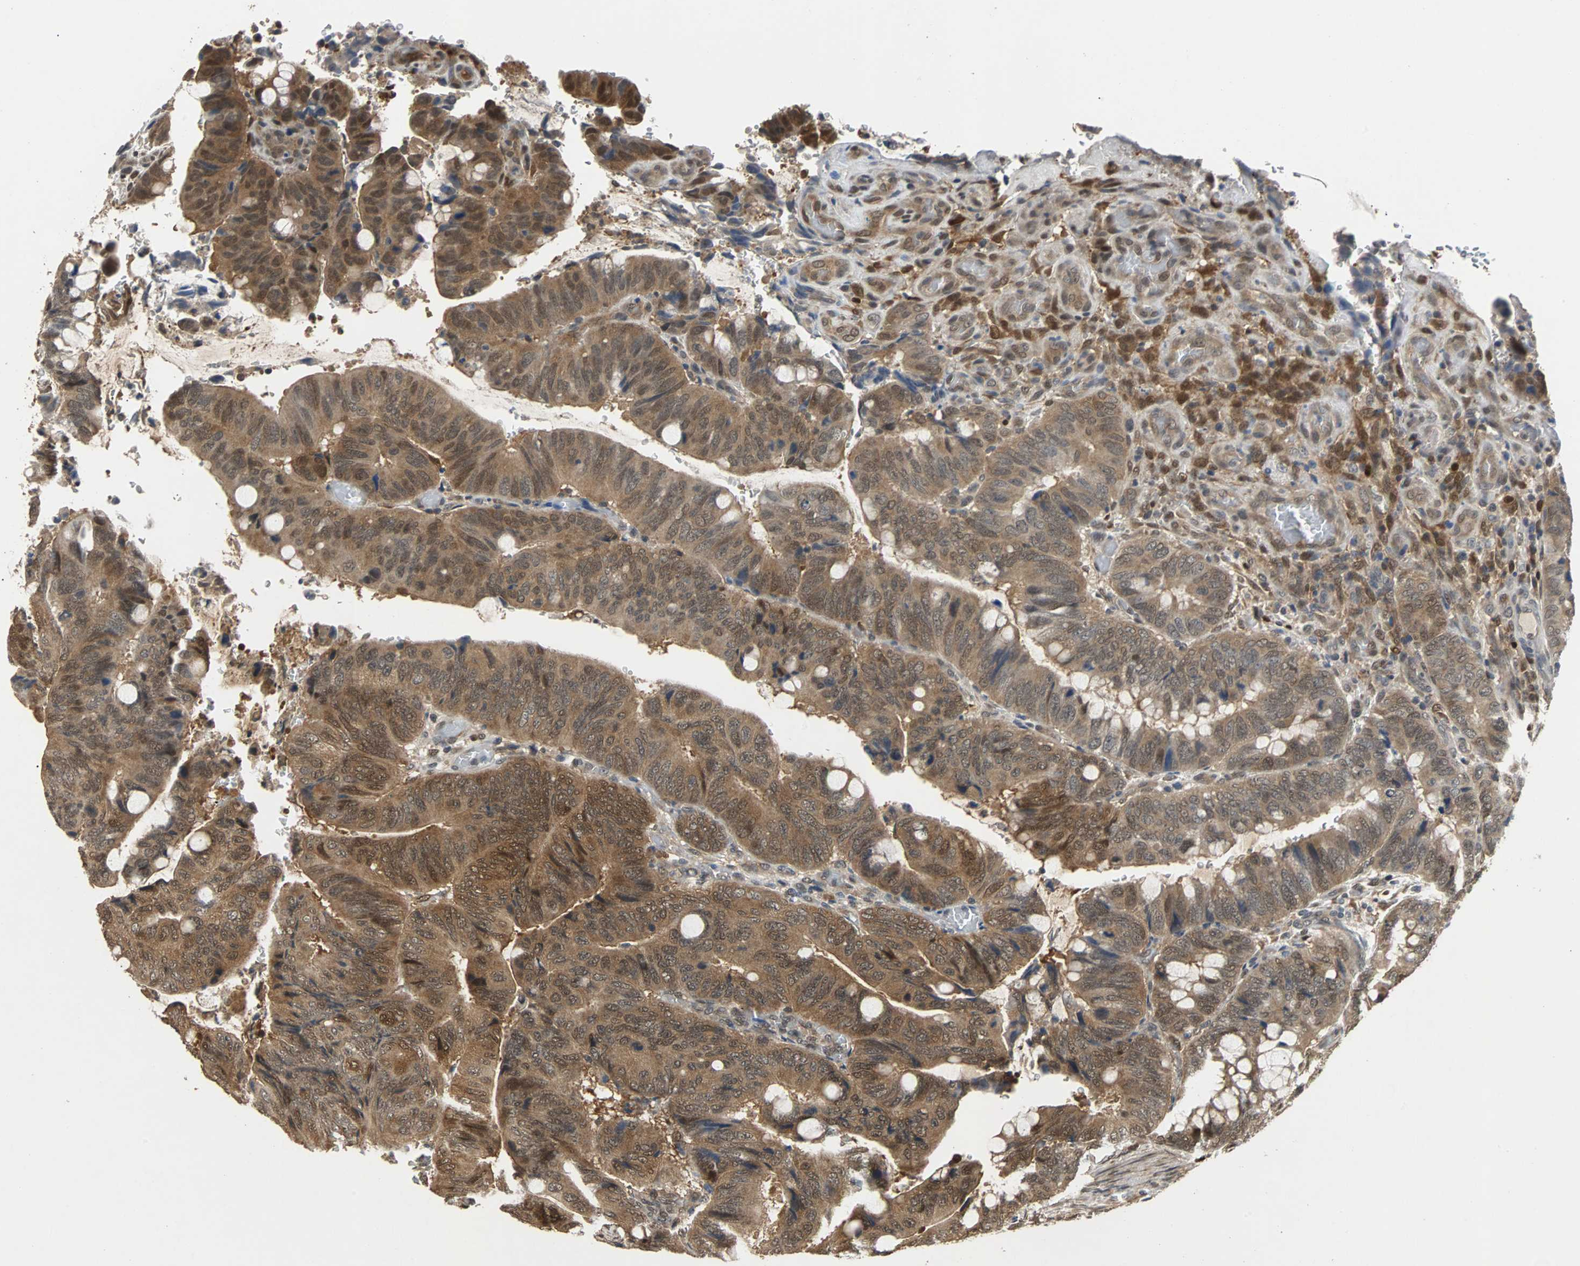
{"staining": {"intensity": "moderate", "quantity": ">75%", "location": "cytoplasmic/membranous,nuclear"}, "tissue": "colorectal cancer", "cell_type": "Tumor cells", "image_type": "cancer", "snomed": [{"axis": "morphology", "description": "Normal tissue, NOS"}, {"axis": "morphology", "description": "Adenocarcinoma, NOS"}, {"axis": "topography", "description": "Rectum"}, {"axis": "topography", "description": "Peripheral nerve tissue"}], "caption": "Adenocarcinoma (colorectal) was stained to show a protein in brown. There is medium levels of moderate cytoplasmic/membranous and nuclear positivity in approximately >75% of tumor cells. The protein is stained brown, and the nuclei are stained in blue (DAB IHC with brightfield microscopy, high magnification).", "gene": "PRDX6", "patient": {"sex": "male", "age": 92}}